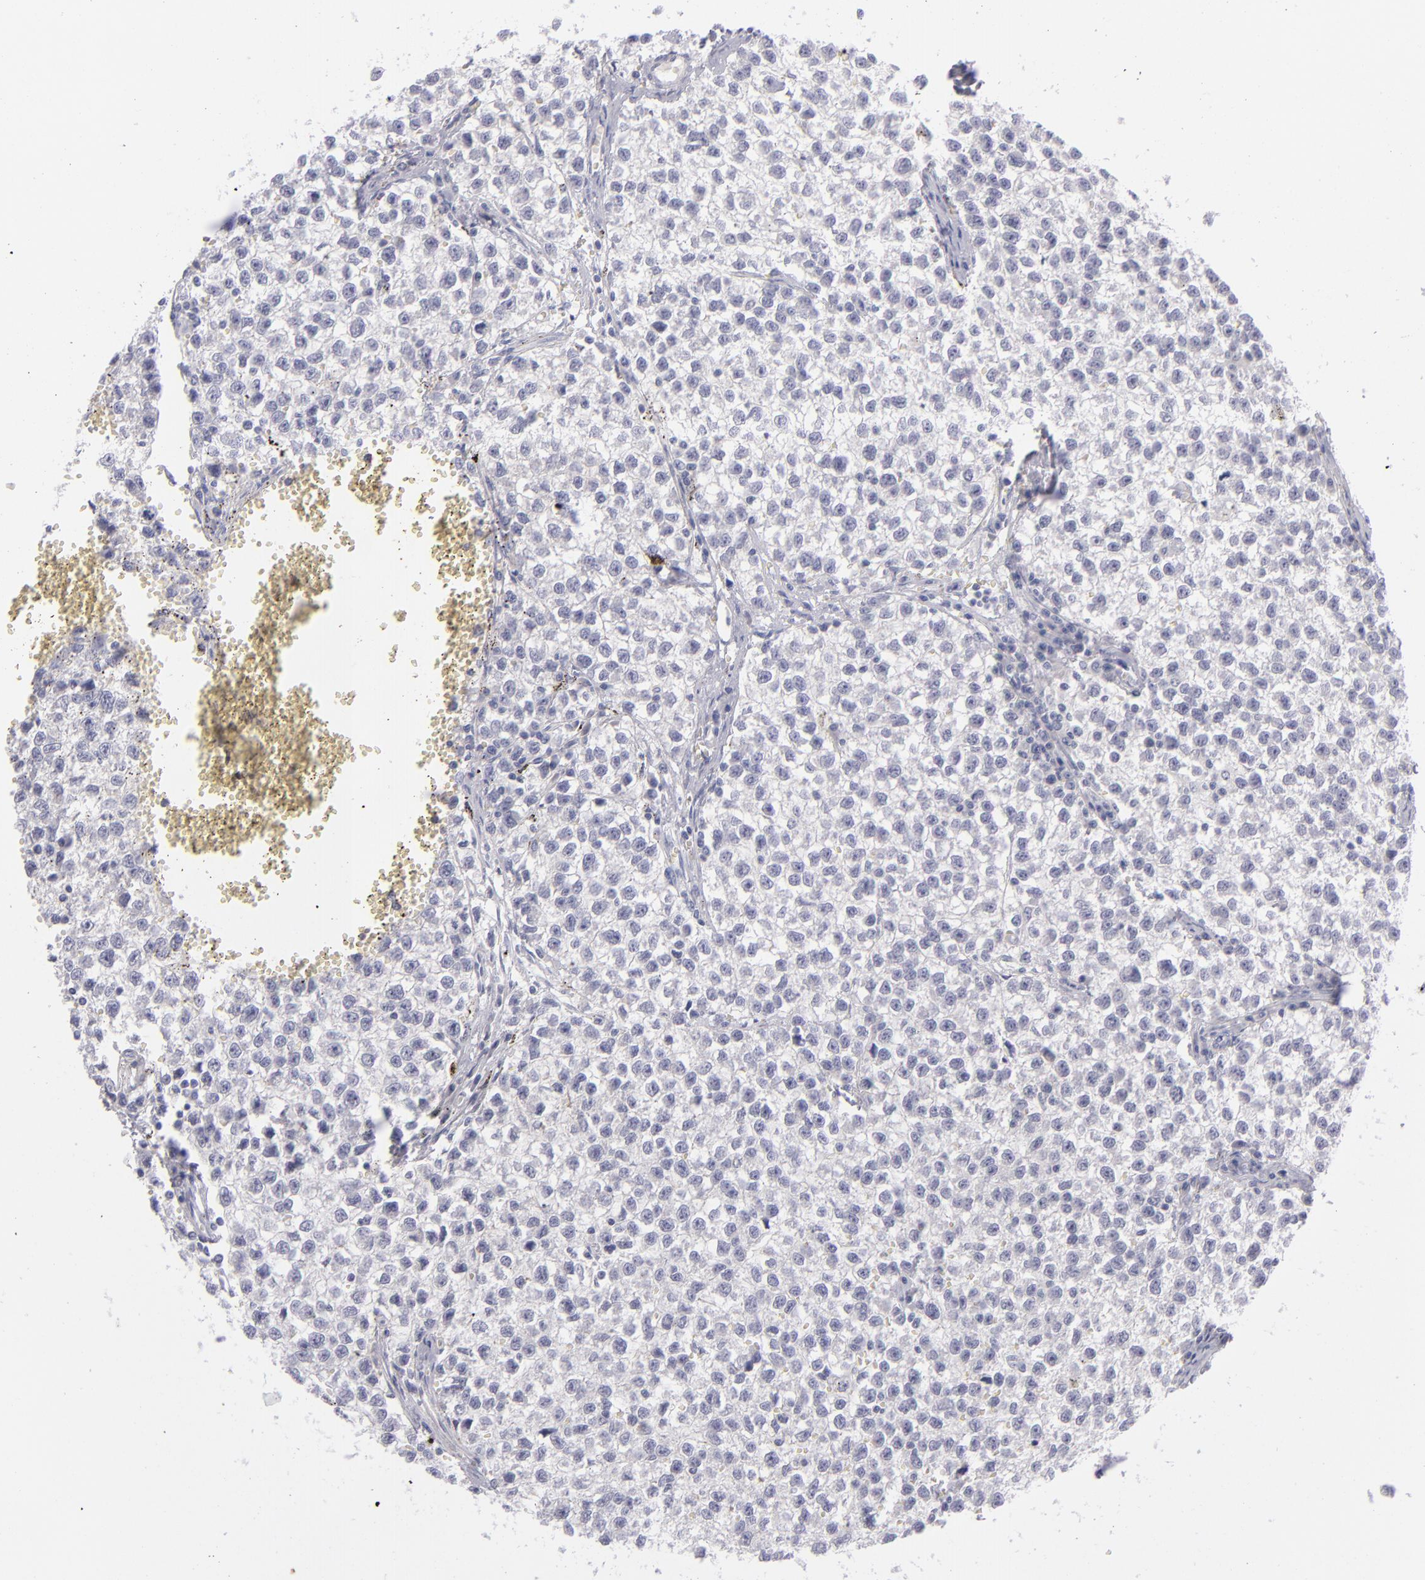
{"staining": {"intensity": "negative", "quantity": "none", "location": "none"}, "tissue": "testis cancer", "cell_type": "Tumor cells", "image_type": "cancer", "snomed": [{"axis": "morphology", "description": "Seminoma, NOS"}, {"axis": "topography", "description": "Testis"}], "caption": "An image of testis cancer (seminoma) stained for a protein shows no brown staining in tumor cells.", "gene": "ITGB4", "patient": {"sex": "male", "age": 35}}